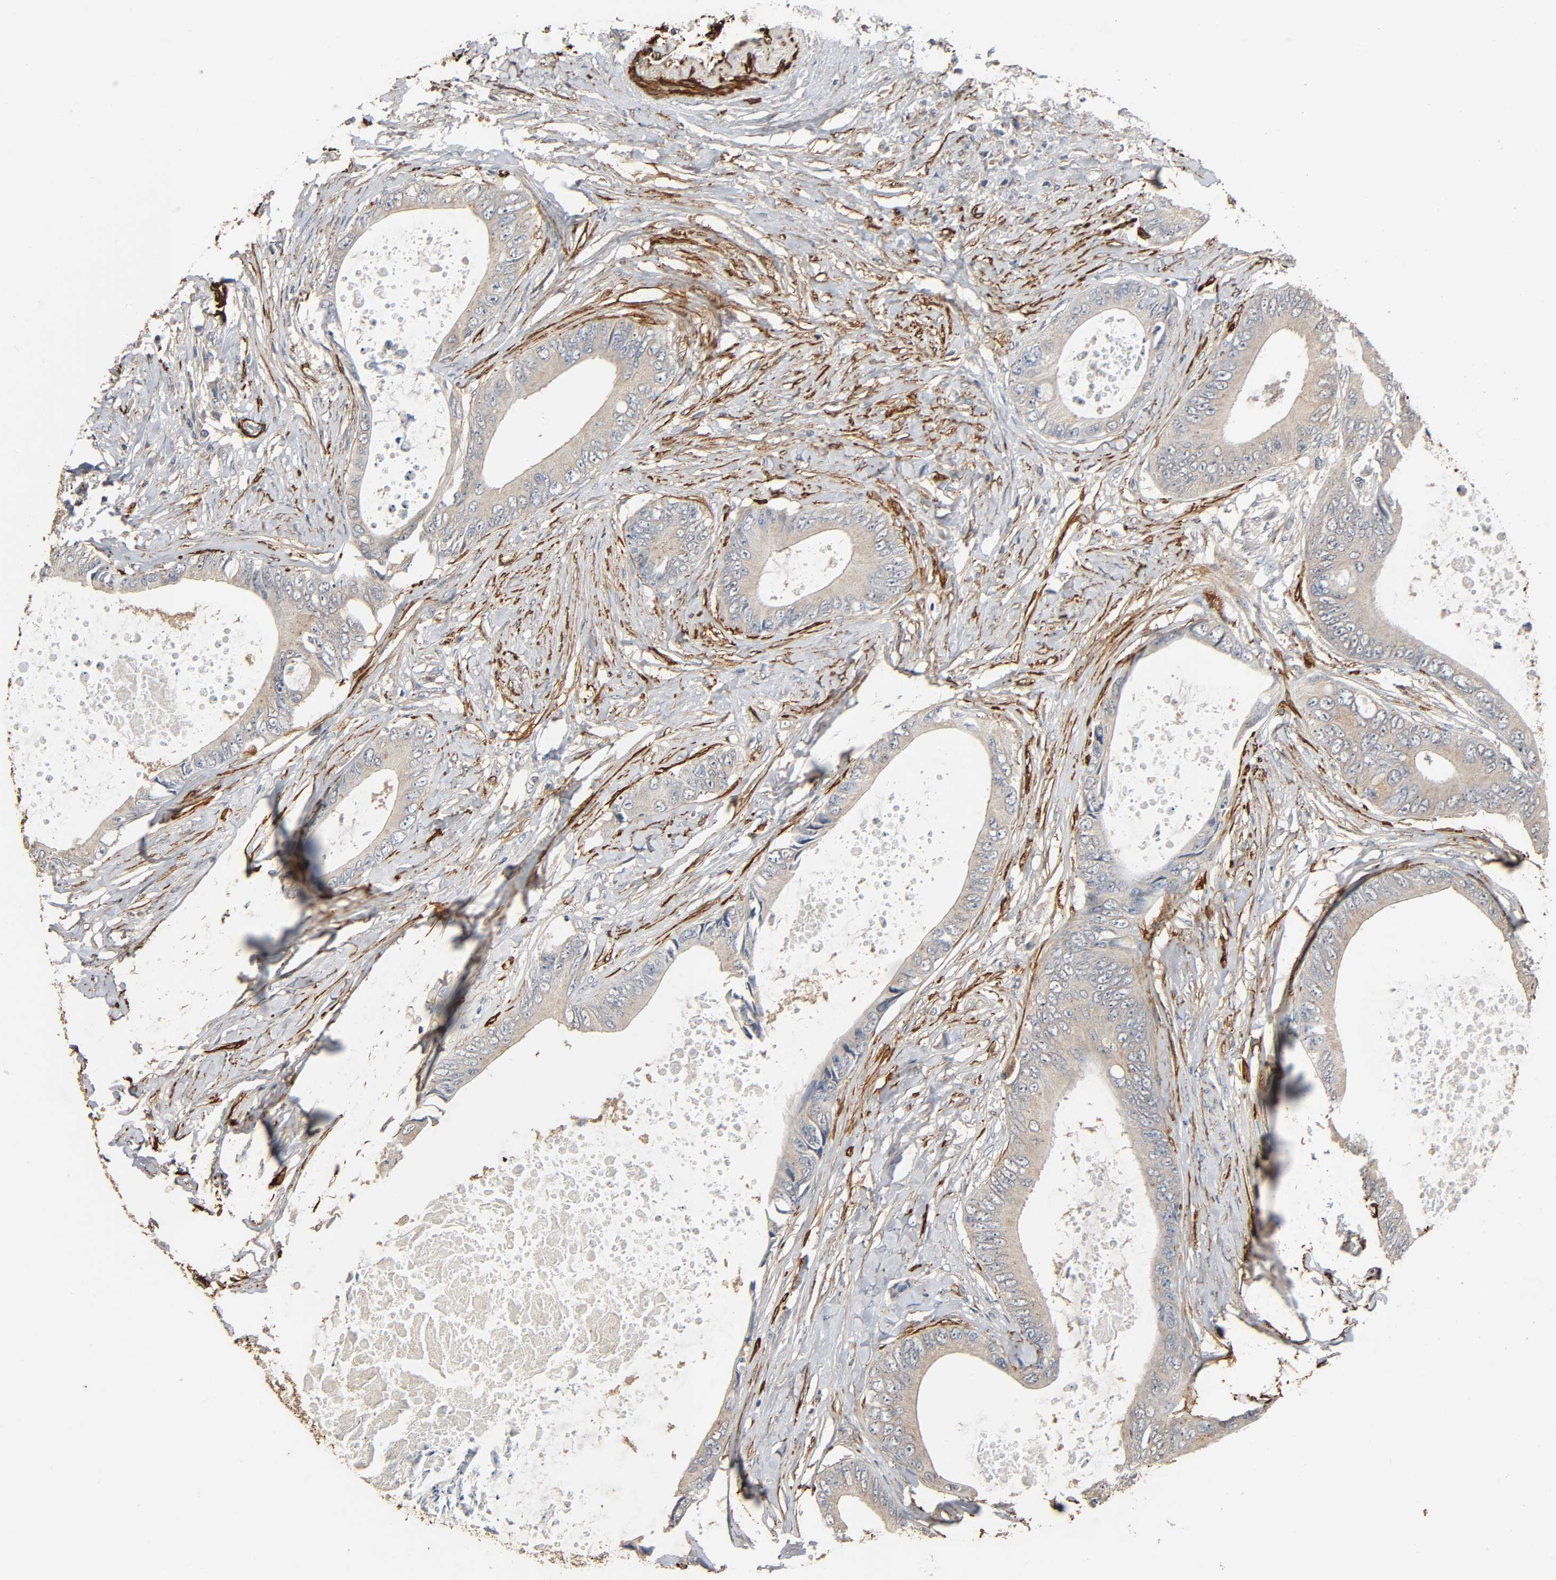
{"staining": {"intensity": "weak", "quantity": ">75%", "location": "cytoplasmic/membranous"}, "tissue": "colorectal cancer", "cell_type": "Tumor cells", "image_type": "cancer", "snomed": [{"axis": "morphology", "description": "Normal tissue, NOS"}, {"axis": "morphology", "description": "Adenocarcinoma, NOS"}, {"axis": "topography", "description": "Rectum"}, {"axis": "topography", "description": "Peripheral nerve tissue"}], "caption": "Adenocarcinoma (colorectal) tissue displays weak cytoplasmic/membranous expression in about >75% of tumor cells", "gene": "GSTA3", "patient": {"sex": "female", "age": 77}}